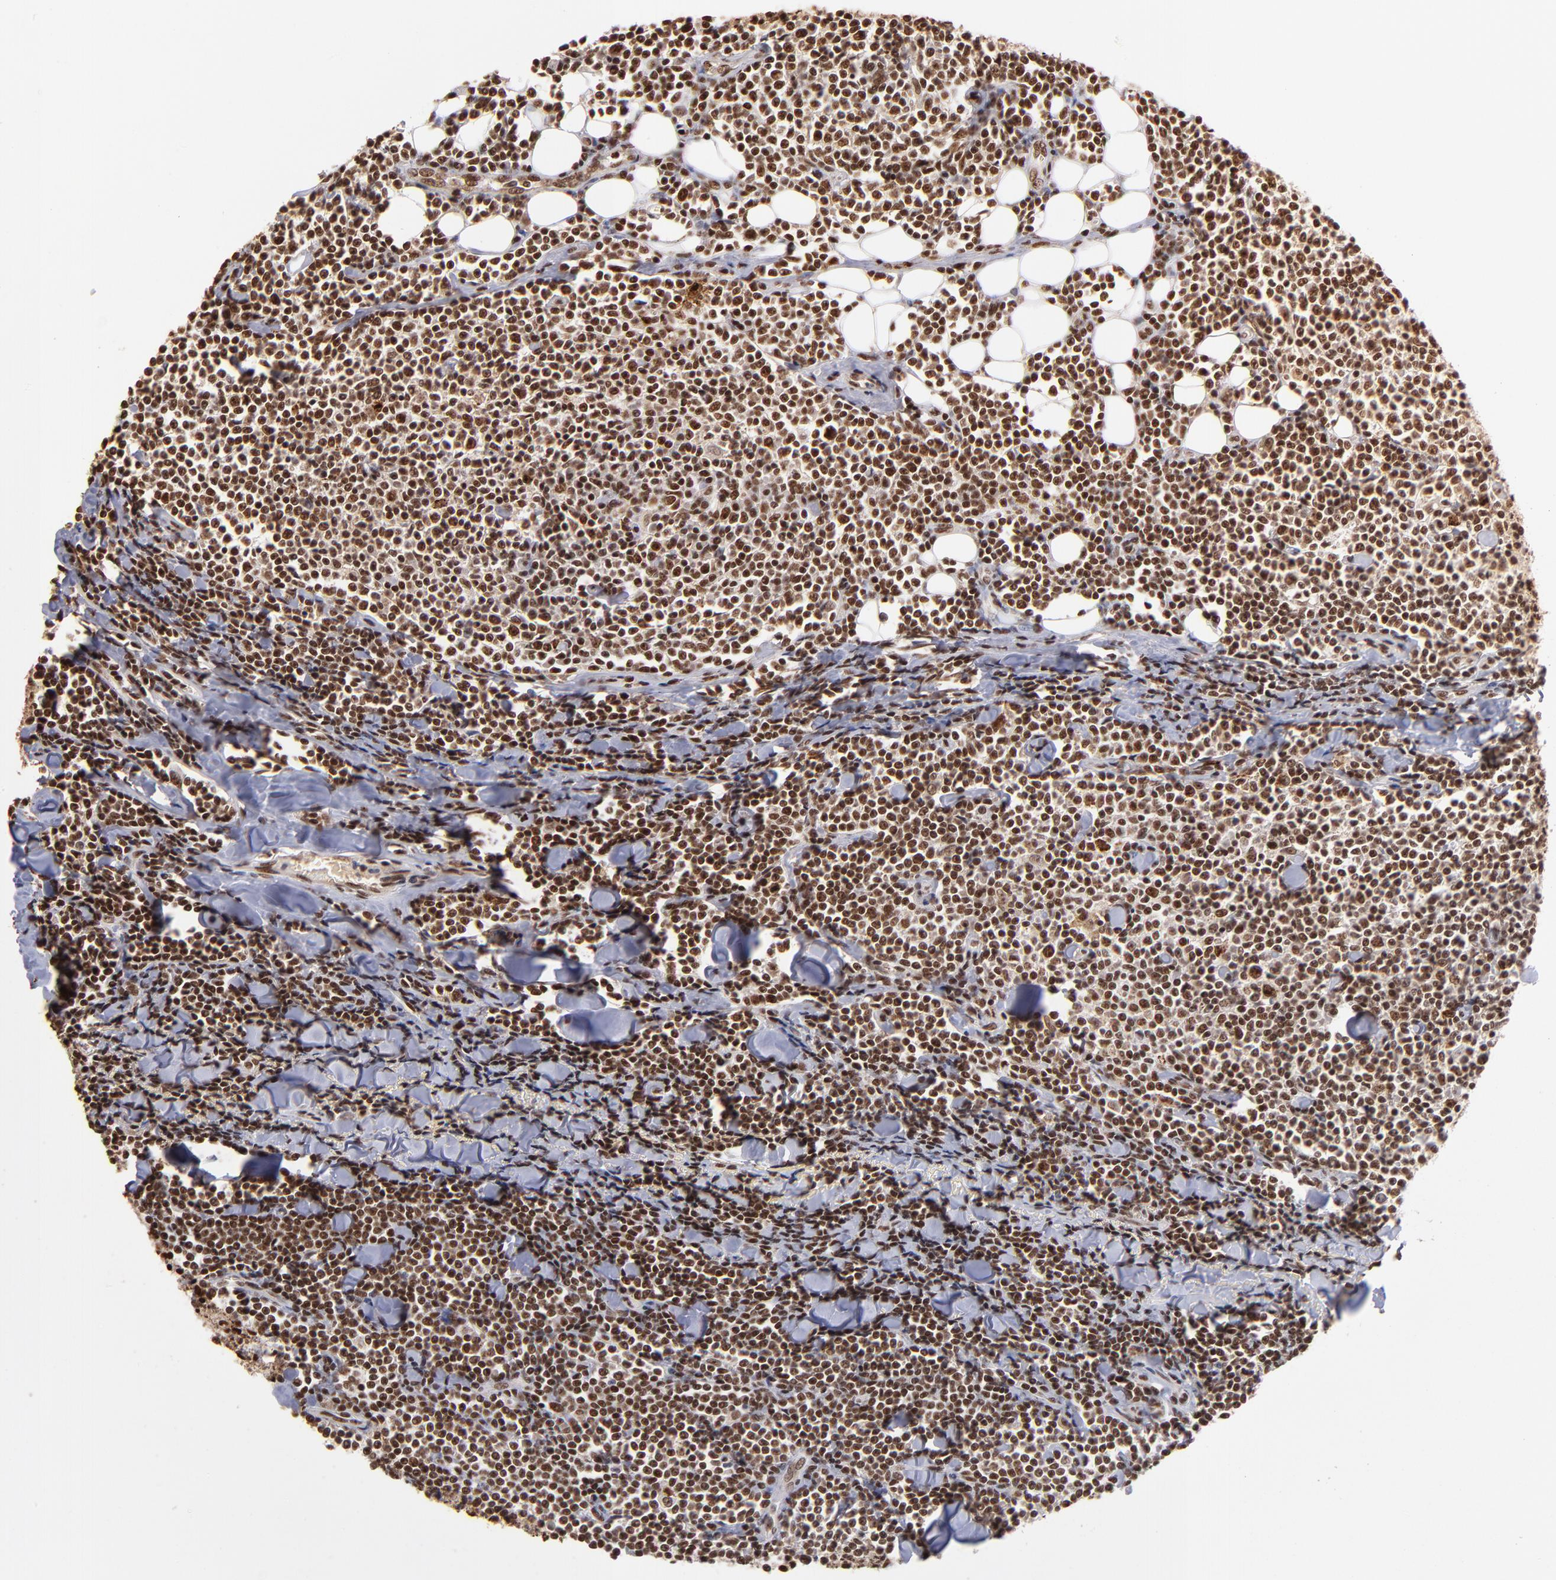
{"staining": {"intensity": "strong", "quantity": ">75%", "location": "nuclear"}, "tissue": "lymphoma", "cell_type": "Tumor cells", "image_type": "cancer", "snomed": [{"axis": "morphology", "description": "Malignant lymphoma, non-Hodgkin's type, Low grade"}, {"axis": "topography", "description": "Soft tissue"}], "caption": "A high-resolution micrograph shows immunohistochemistry (IHC) staining of low-grade malignant lymphoma, non-Hodgkin's type, which exhibits strong nuclear staining in approximately >75% of tumor cells.", "gene": "ZNF146", "patient": {"sex": "male", "age": 92}}